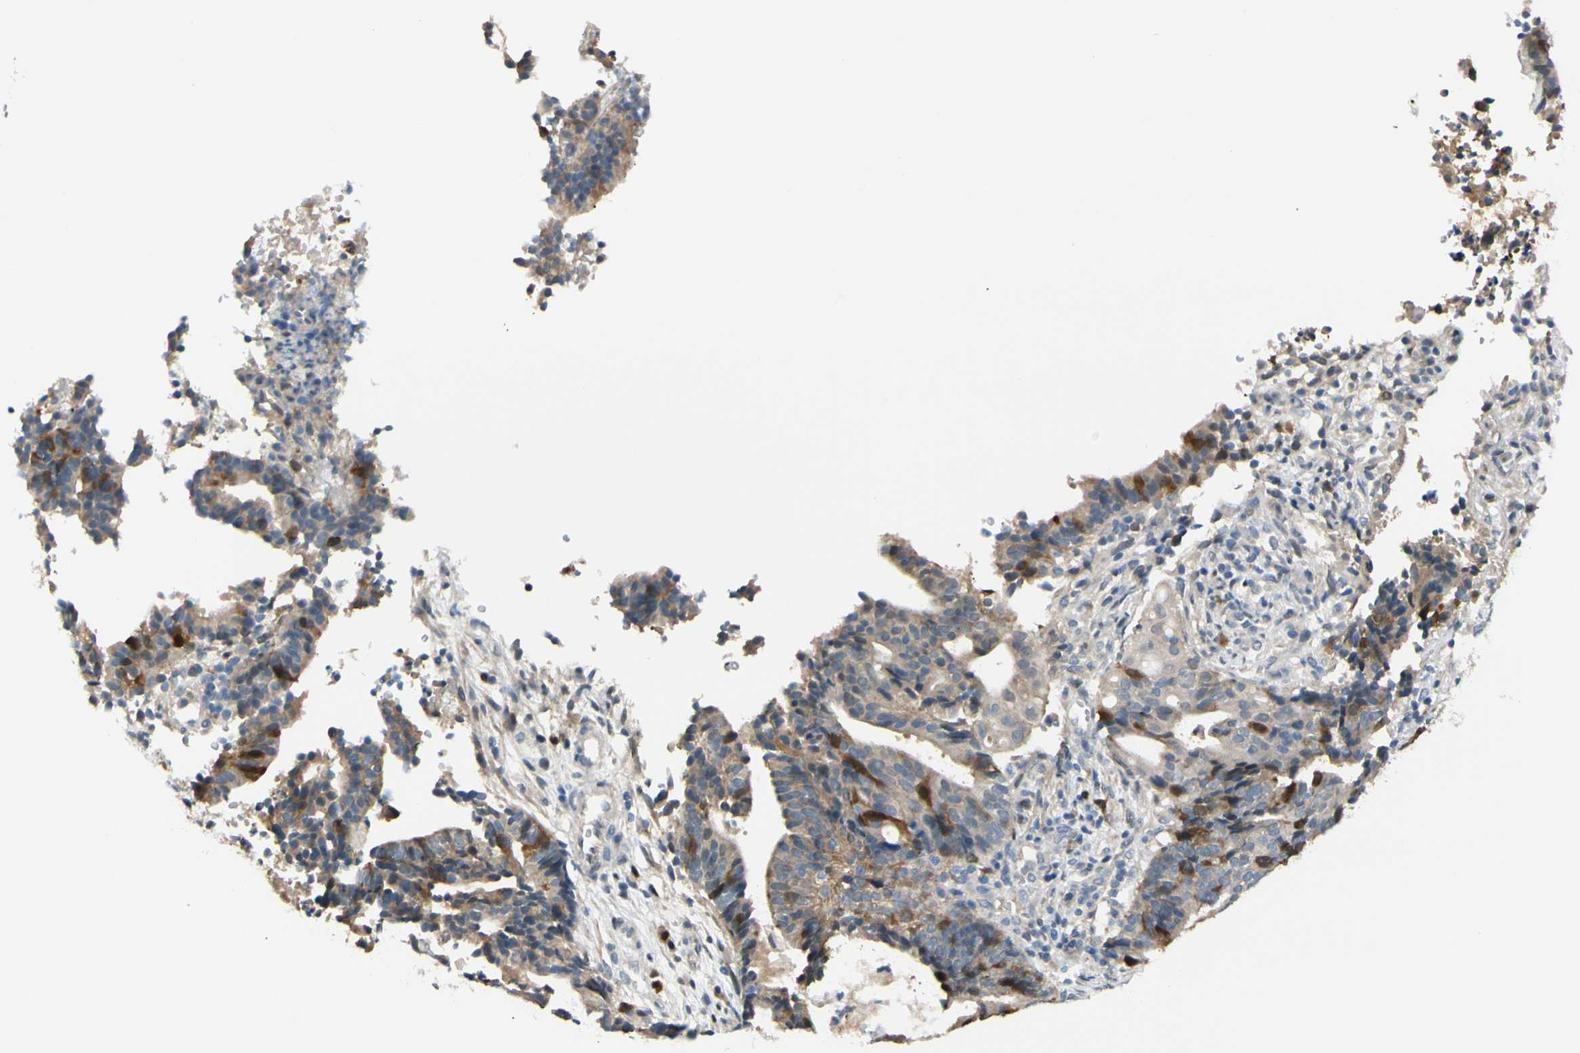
{"staining": {"intensity": "strong", "quantity": "<25%", "location": "cytoplasmic/membranous"}, "tissue": "endometrial cancer", "cell_type": "Tumor cells", "image_type": "cancer", "snomed": [{"axis": "morphology", "description": "Adenocarcinoma, NOS"}, {"axis": "topography", "description": "Uterus"}], "caption": "Immunohistochemistry (IHC) image of human endometrial cancer stained for a protein (brown), which shows medium levels of strong cytoplasmic/membranous staining in about <25% of tumor cells.", "gene": "PTTG1", "patient": {"sex": "female", "age": 83}}